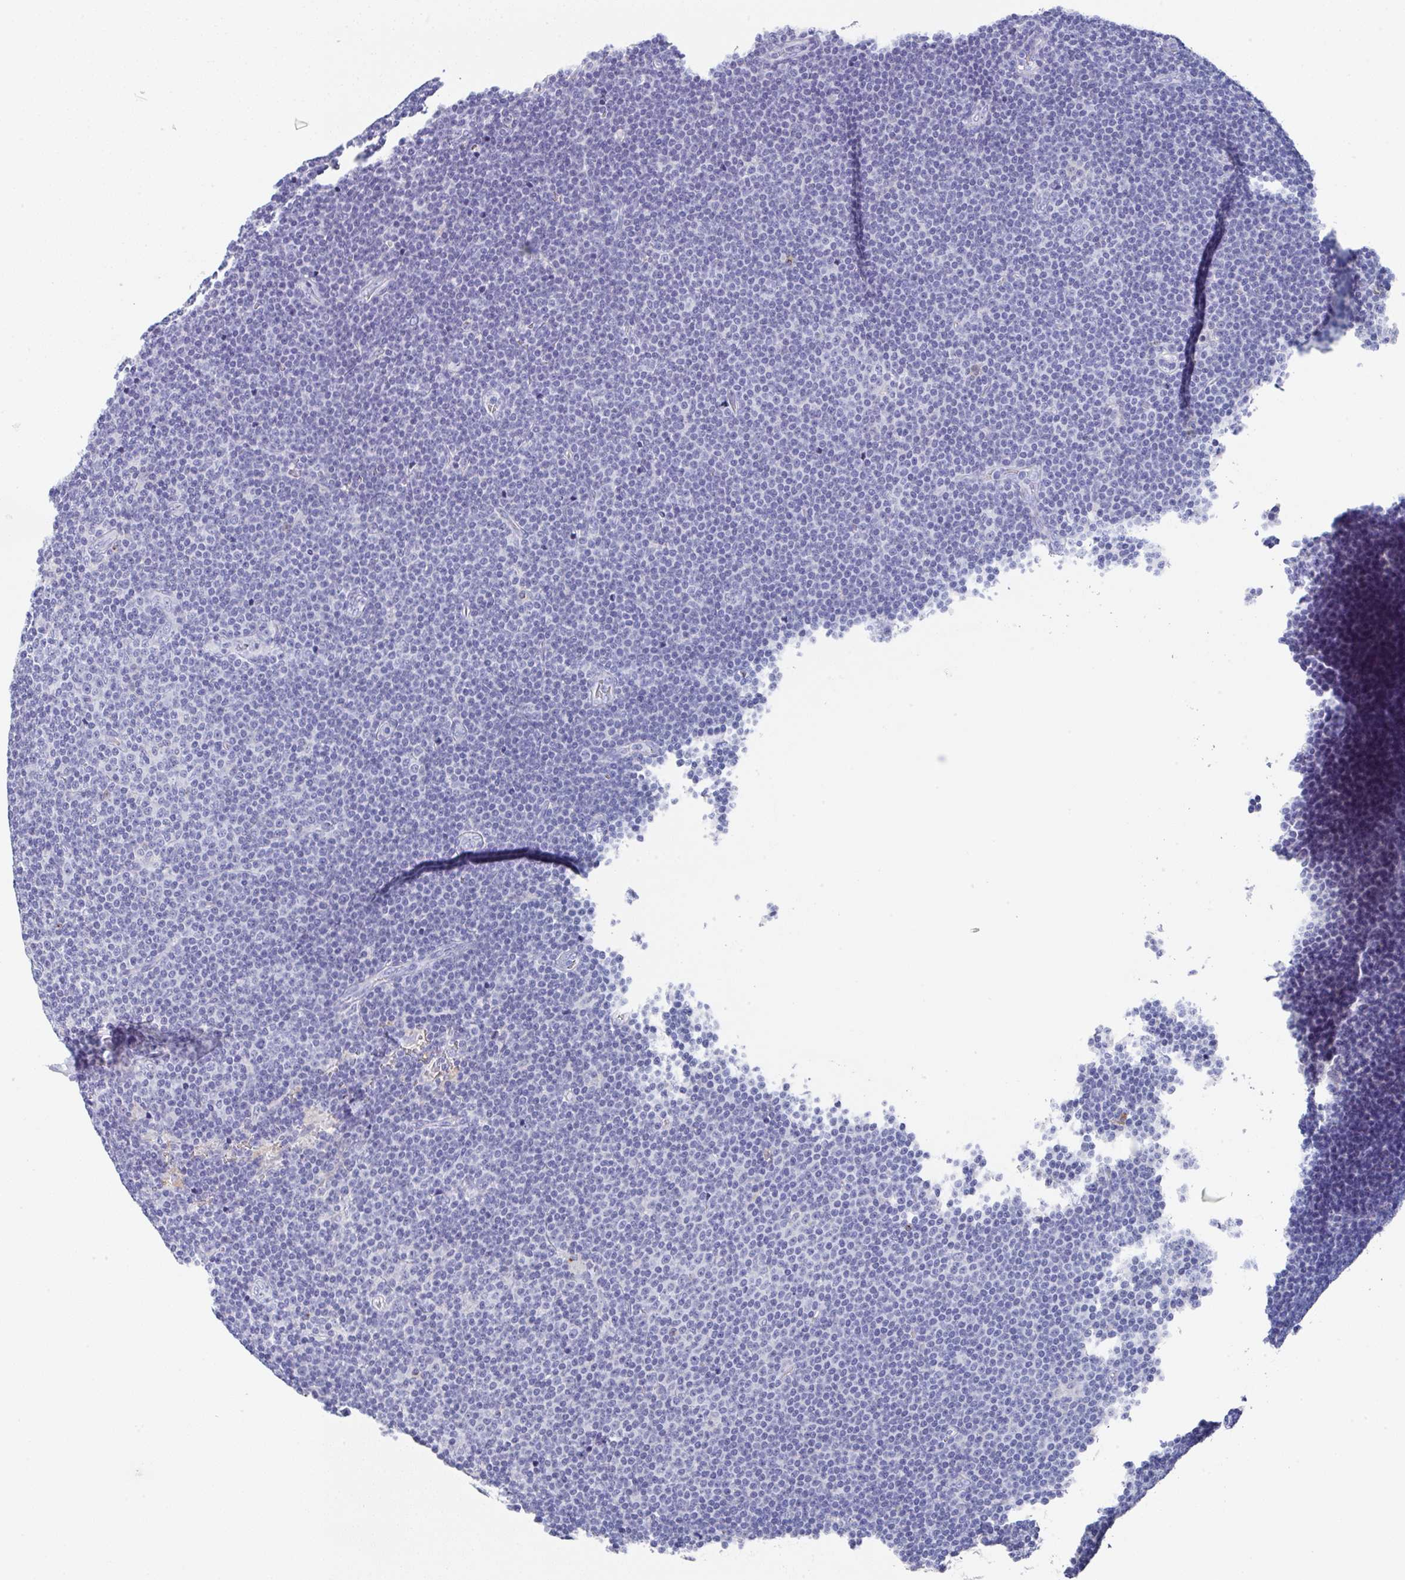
{"staining": {"intensity": "negative", "quantity": "none", "location": "none"}, "tissue": "lymphoma", "cell_type": "Tumor cells", "image_type": "cancer", "snomed": [{"axis": "morphology", "description": "Malignant lymphoma, non-Hodgkin's type, Low grade"}, {"axis": "topography", "description": "Lymph node"}], "caption": "IHC image of malignant lymphoma, non-Hodgkin's type (low-grade) stained for a protein (brown), which exhibits no staining in tumor cells. Nuclei are stained in blue.", "gene": "TNFRSF8", "patient": {"sex": "male", "age": 48}}